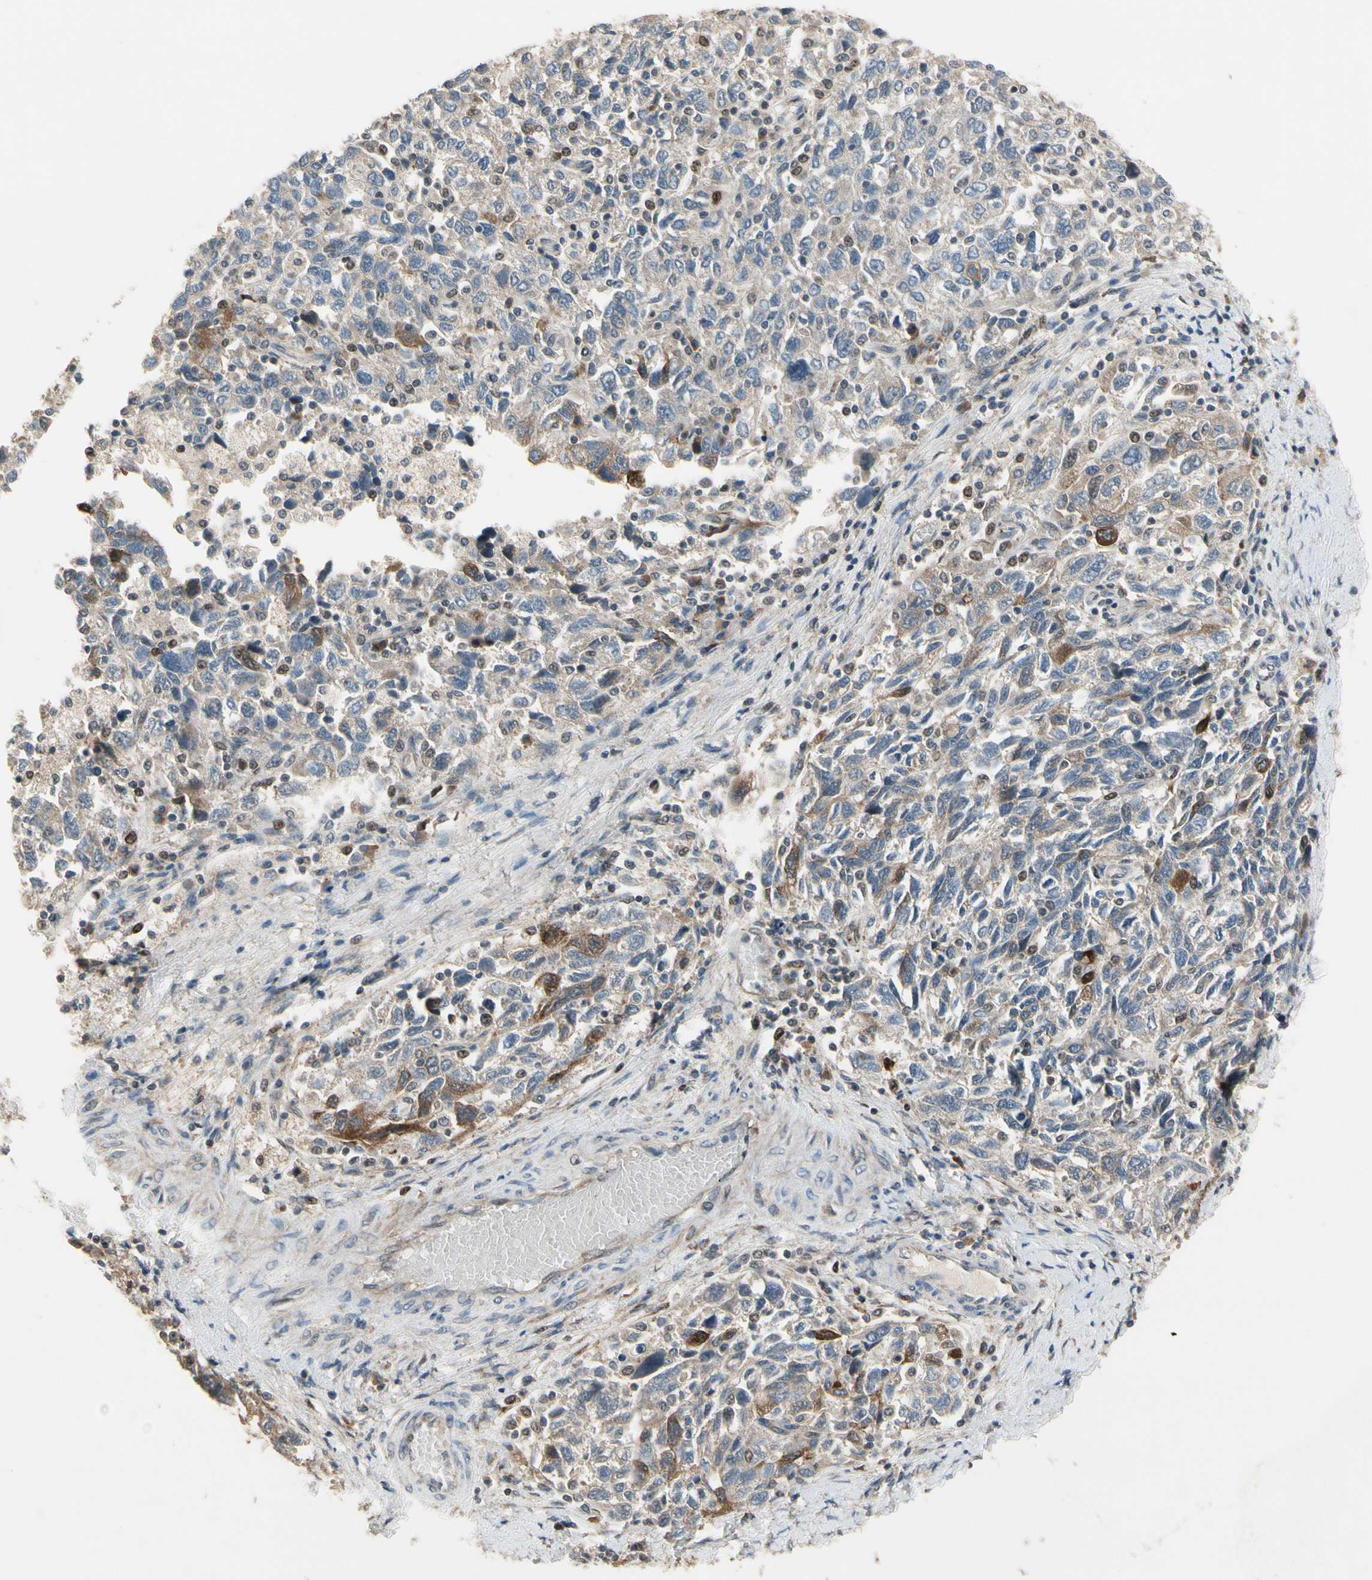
{"staining": {"intensity": "strong", "quantity": "<25%", "location": "cytoplasmic/membranous"}, "tissue": "ovarian cancer", "cell_type": "Tumor cells", "image_type": "cancer", "snomed": [{"axis": "morphology", "description": "Carcinoma, NOS"}, {"axis": "morphology", "description": "Cystadenocarcinoma, serous, NOS"}, {"axis": "topography", "description": "Ovary"}], "caption": "Immunohistochemistry (IHC) histopathology image of neoplastic tissue: human serous cystadenocarcinoma (ovarian) stained using immunohistochemistry (IHC) reveals medium levels of strong protein expression localized specifically in the cytoplasmic/membranous of tumor cells, appearing as a cytoplasmic/membranous brown color.", "gene": "CGREF1", "patient": {"sex": "female", "age": 69}}